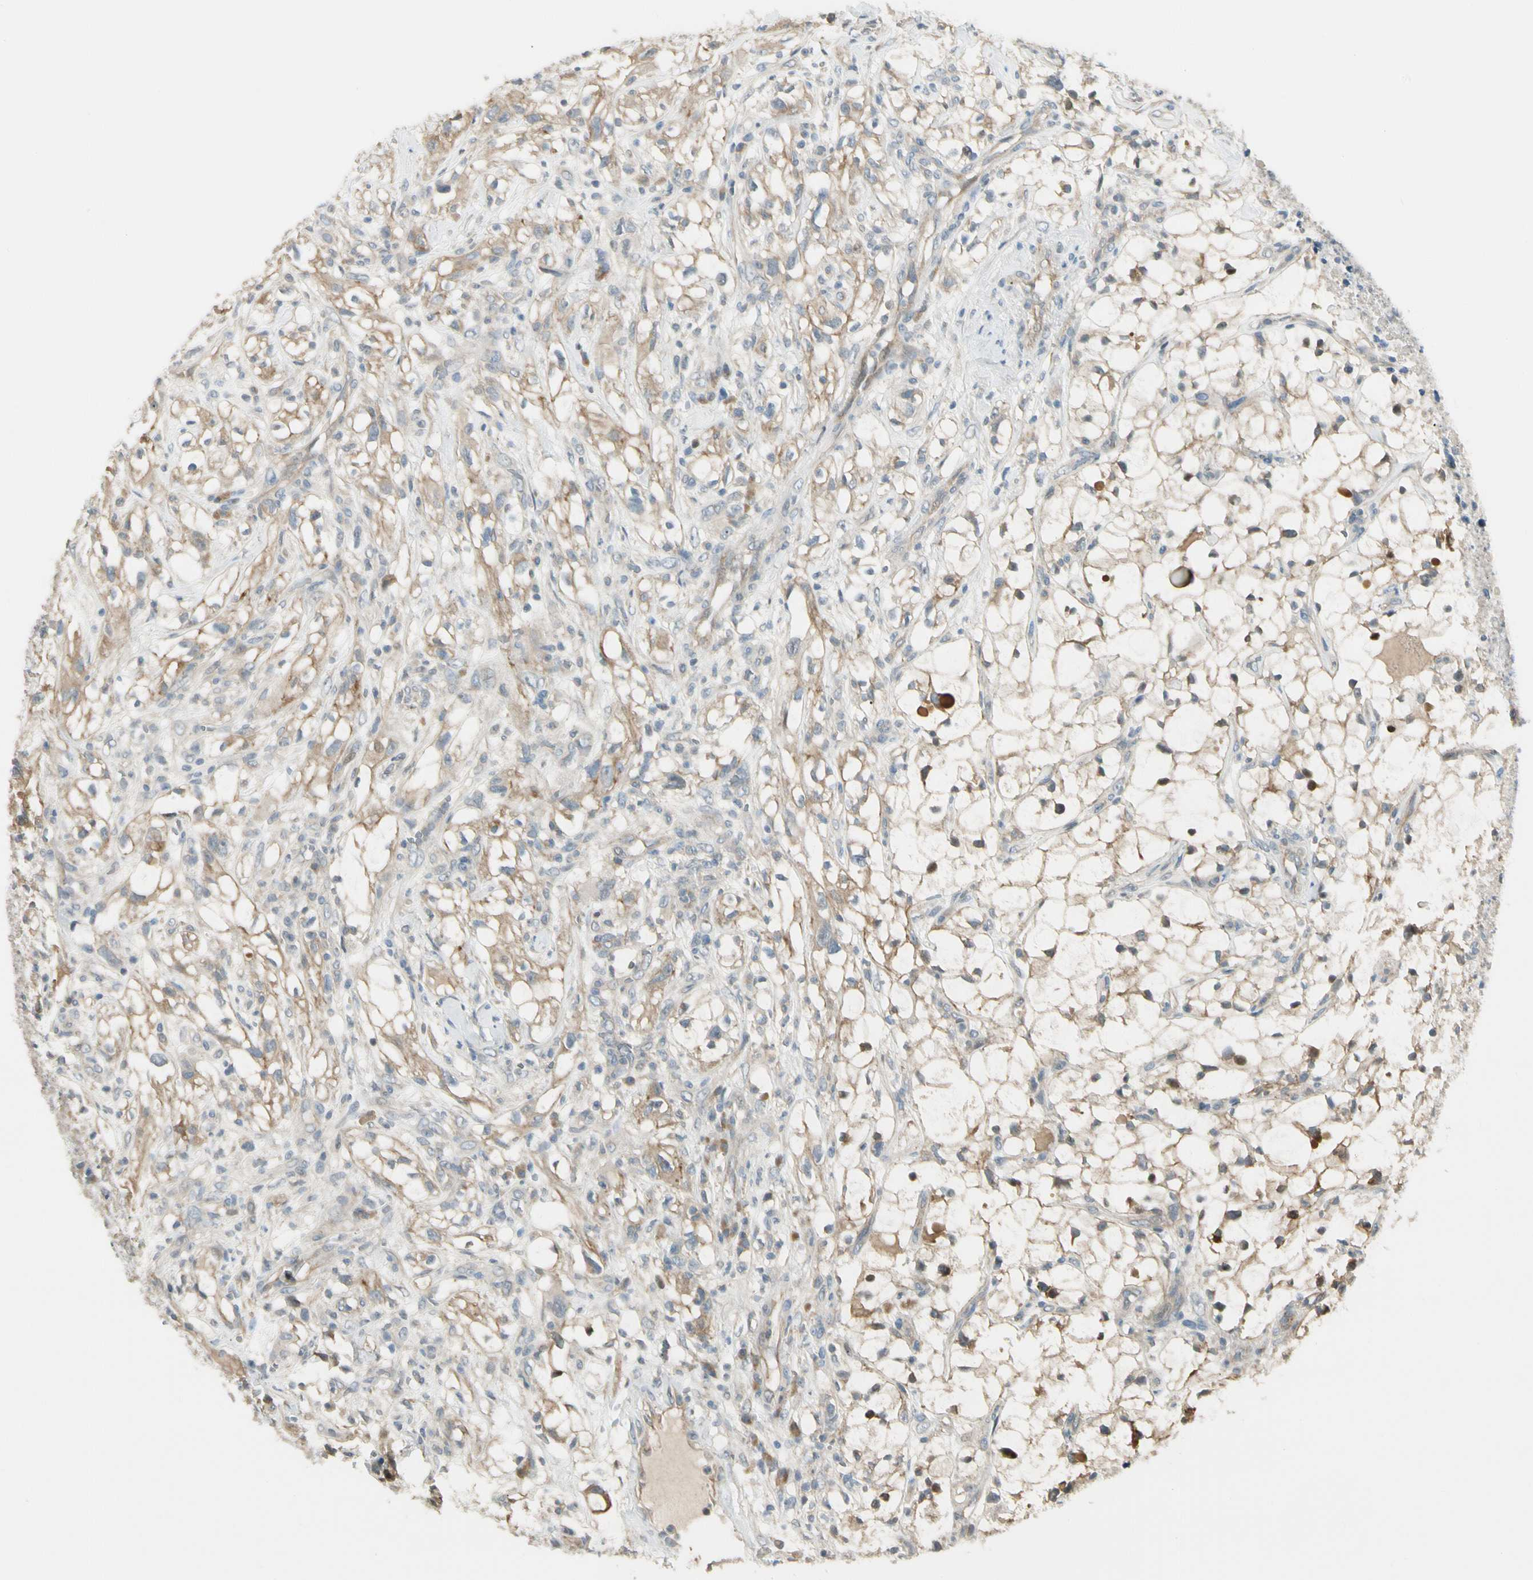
{"staining": {"intensity": "weak", "quantity": ">75%", "location": "cytoplasmic/membranous"}, "tissue": "renal cancer", "cell_type": "Tumor cells", "image_type": "cancer", "snomed": [{"axis": "morphology", "description": "Adenocarcinoma, NOS"}, {"axis": "topography", "description": "Kidney"}], "caption": "Adenocarcinoma (renal) stained with DAB (3,3'-diaminobenzidine) IHC demonstrates low levels of weak cytoplasmic/membranous staining in about >75% of tumor cells.", "gene": "P3H2", "patient": {"sex": "female", "age": 60}}